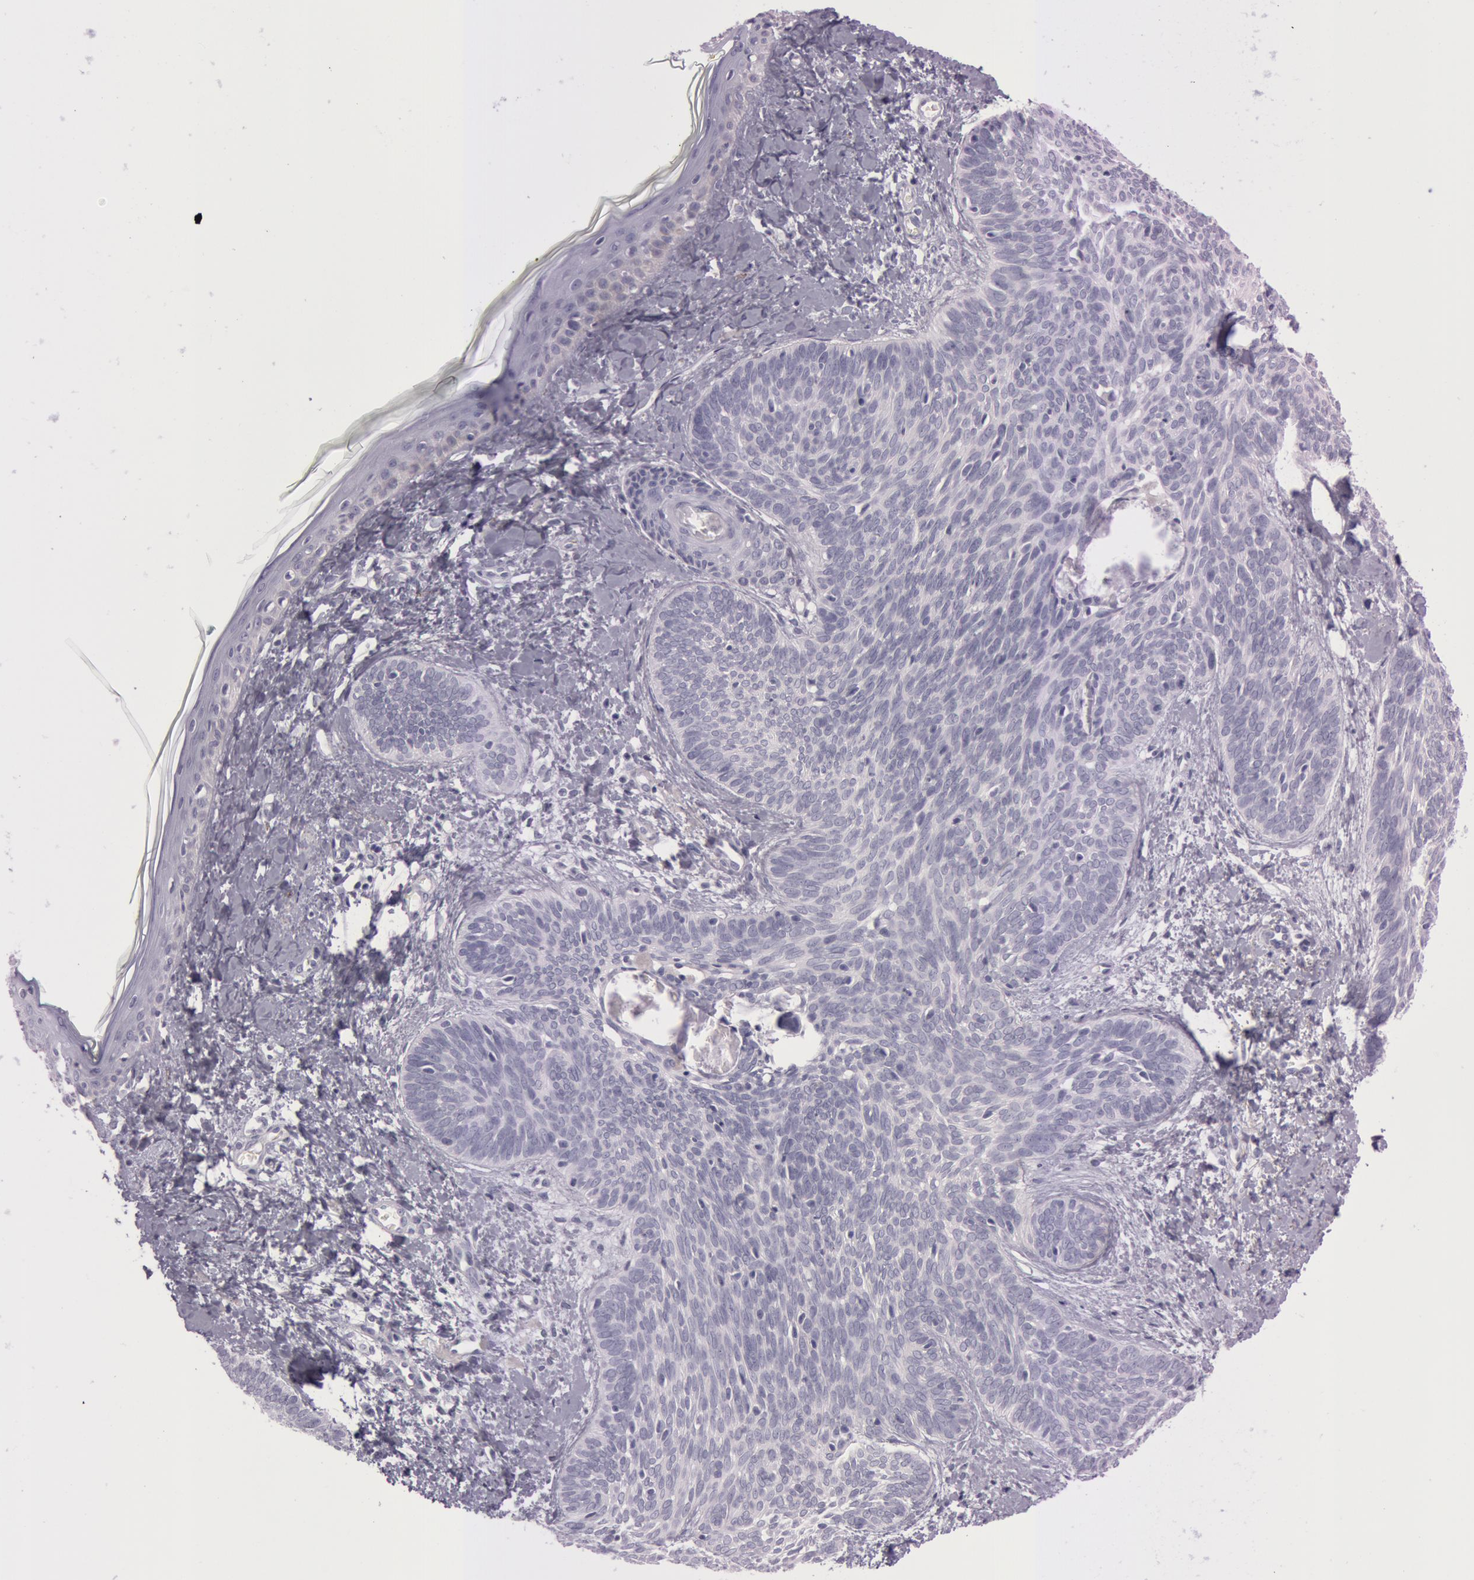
{"staining": {"intensity": "negative", "quantity": "none", "location": "none"}, "tissue": "skin cancer", "cell_type": "Tumor cells", "image_type": "cancer", "snomed": [{"axis": "morphology", "description": "Basal cell carcinoma"}, {"axis": "topography", "description": "Skin"}], "caption": "Immunohistochemistry (IHC) micrograph of human skin basal cell carcinoma stained for a protein (brown), which shows no staining in tumor cells.", "gene": "FOLH1", "patient": {"sex": "female", "age": 81}}